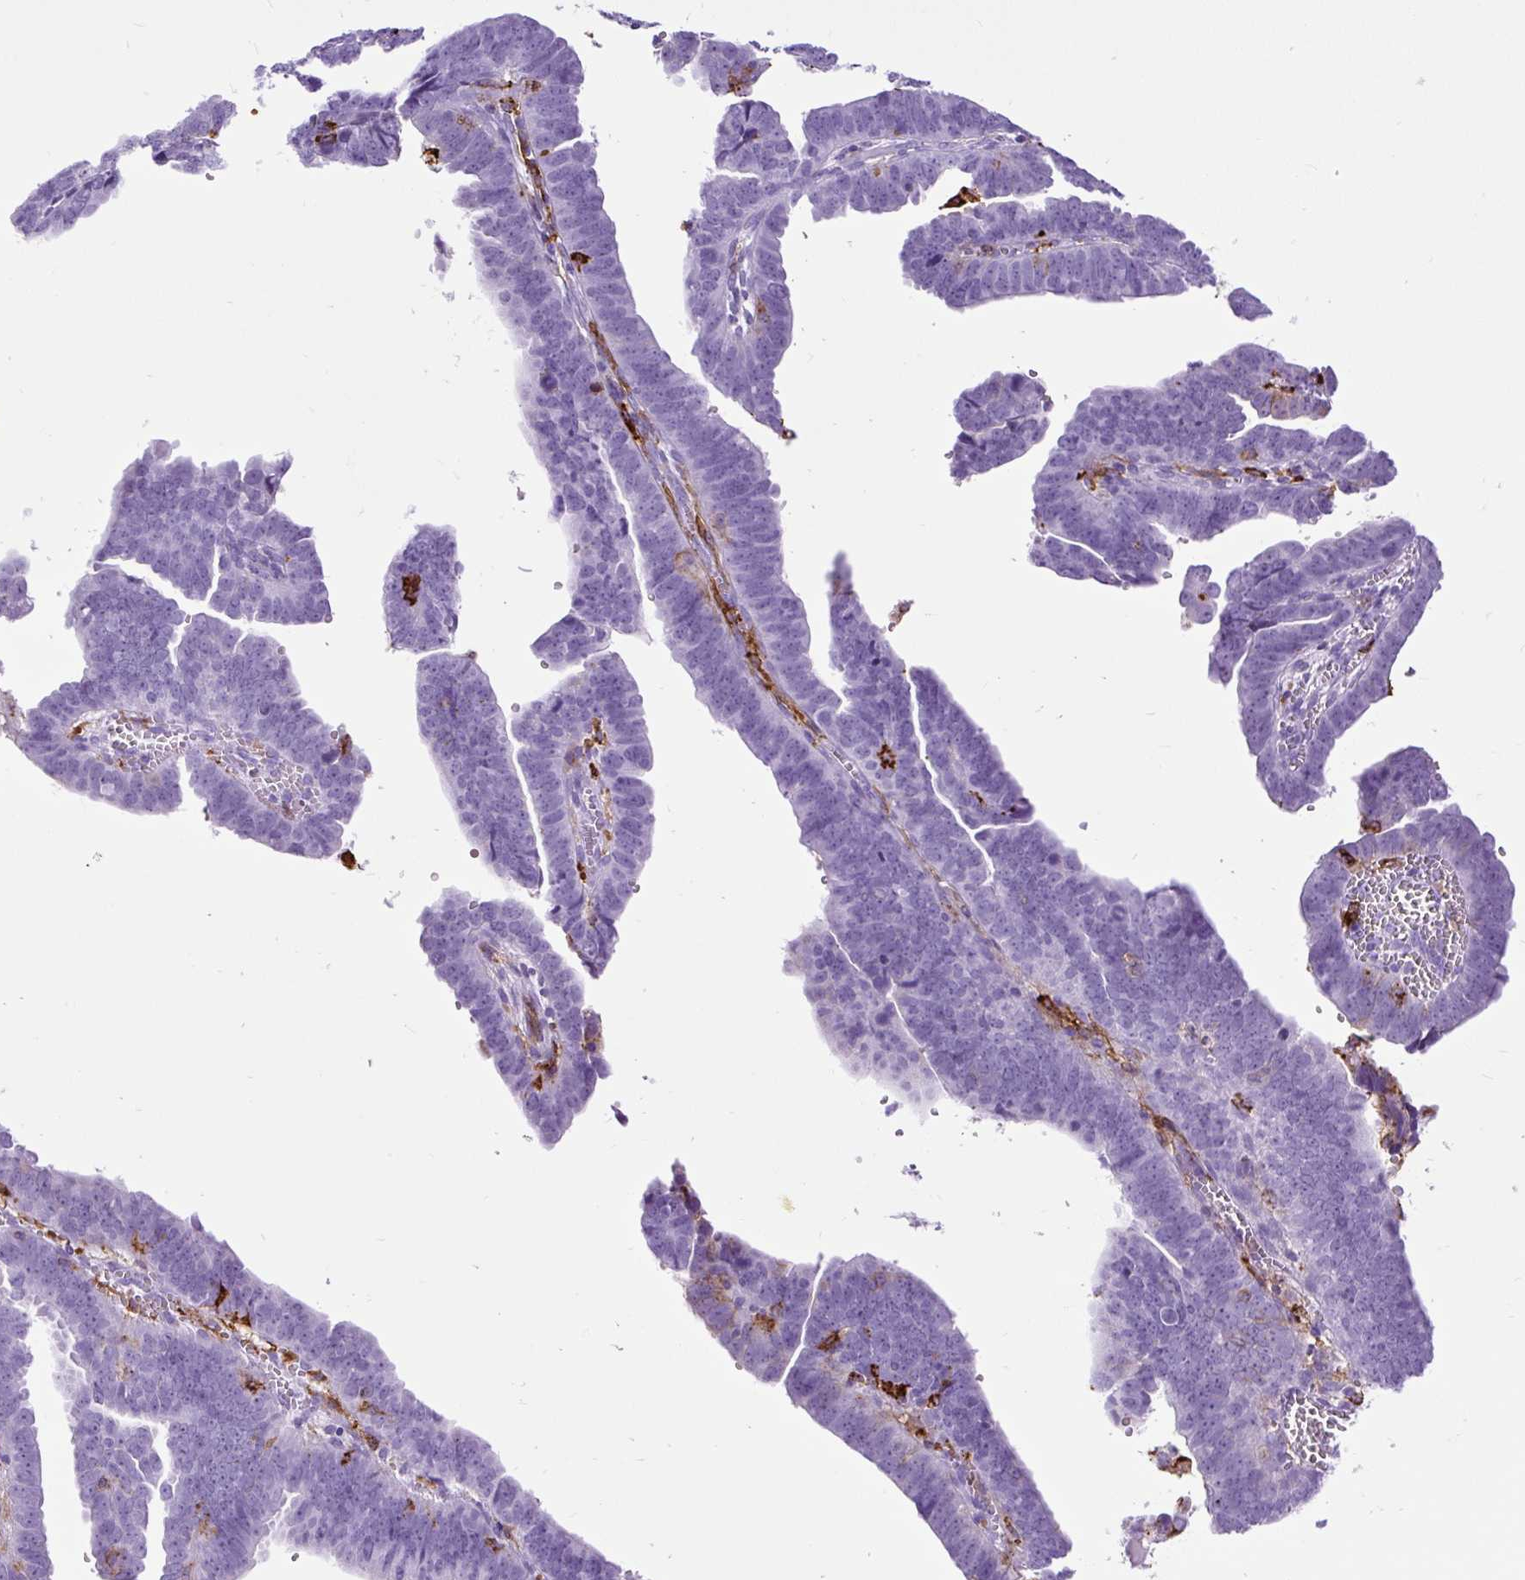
{"staining": {"intensity": "negative", "quantity": "none", "location": "none"}, "tissue": "endometrial cancer", "cell_type": "Tumor cells", "image_type": "cancer", "snomed": [{"axis": "morphology", "description": "Adenocarcinoma, NOS"}, {"axis": "topography", "description": "Endometrium"}], "caption": "Immunohistochemistry of human endometrial adenocarcinoma reveals no staining in tumor cells.", "gene": "HLA-DRA", "patient": {"sex": "female", "age": 75}}